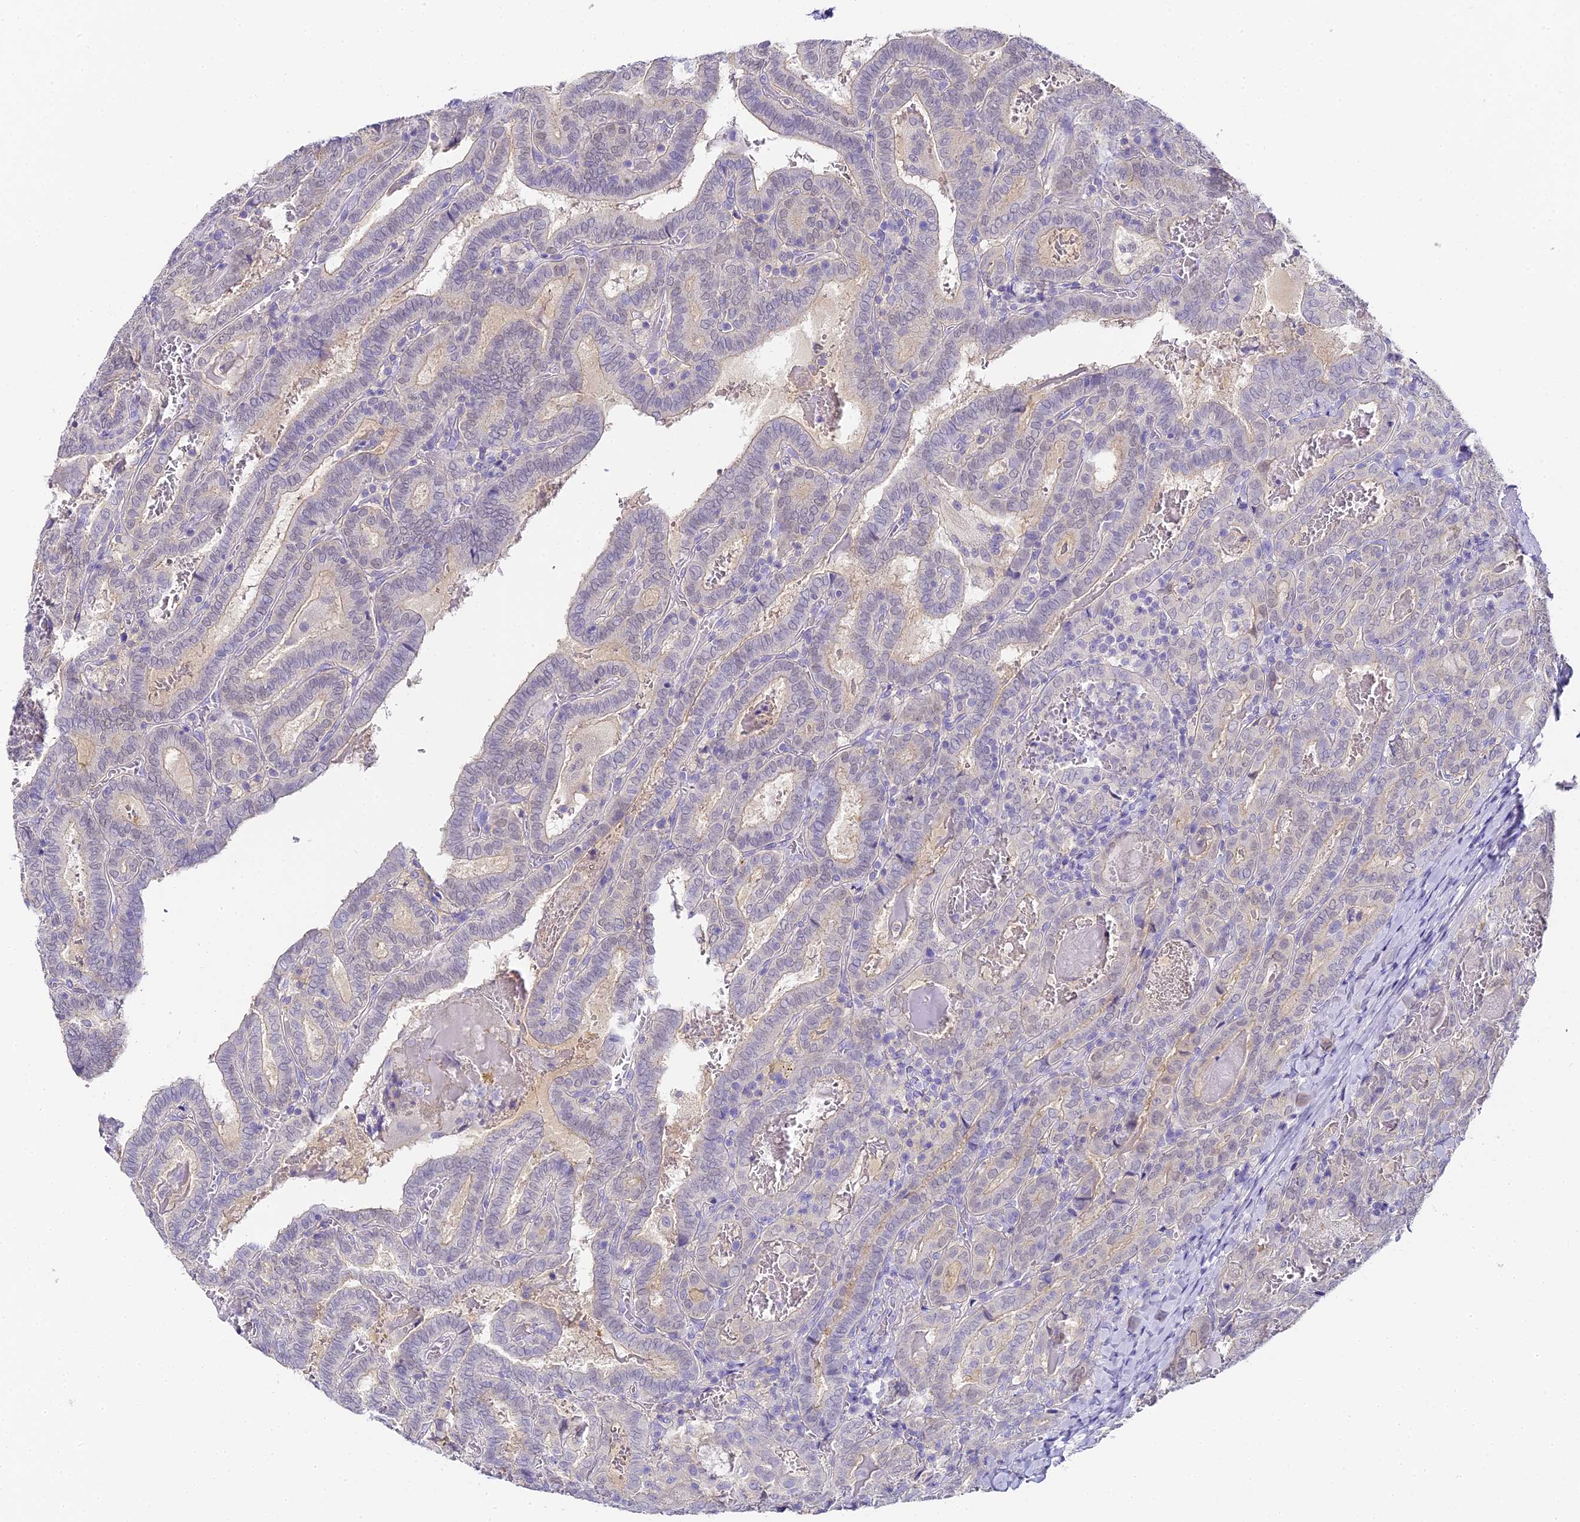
{"staining": {"intensity": "negative", "quantity": "none", "location": "none"}, "tissue": "thyroid cancer", "cell_type": "Tumor cells", "image_type": "cancer", "snomed": [{"axis": "morphology", "description": "Papillary adenocarcinoma, NOS"}, {"axis": "topography", "description": "Thyroid gland"}], "caption": "Tumor cells show no significant protein positivity in thyroid cancer (papillary adenocarcinoma).", "gene": "ABHD14A-ACY1", "patient": {"sex": "female", "age": 72}}